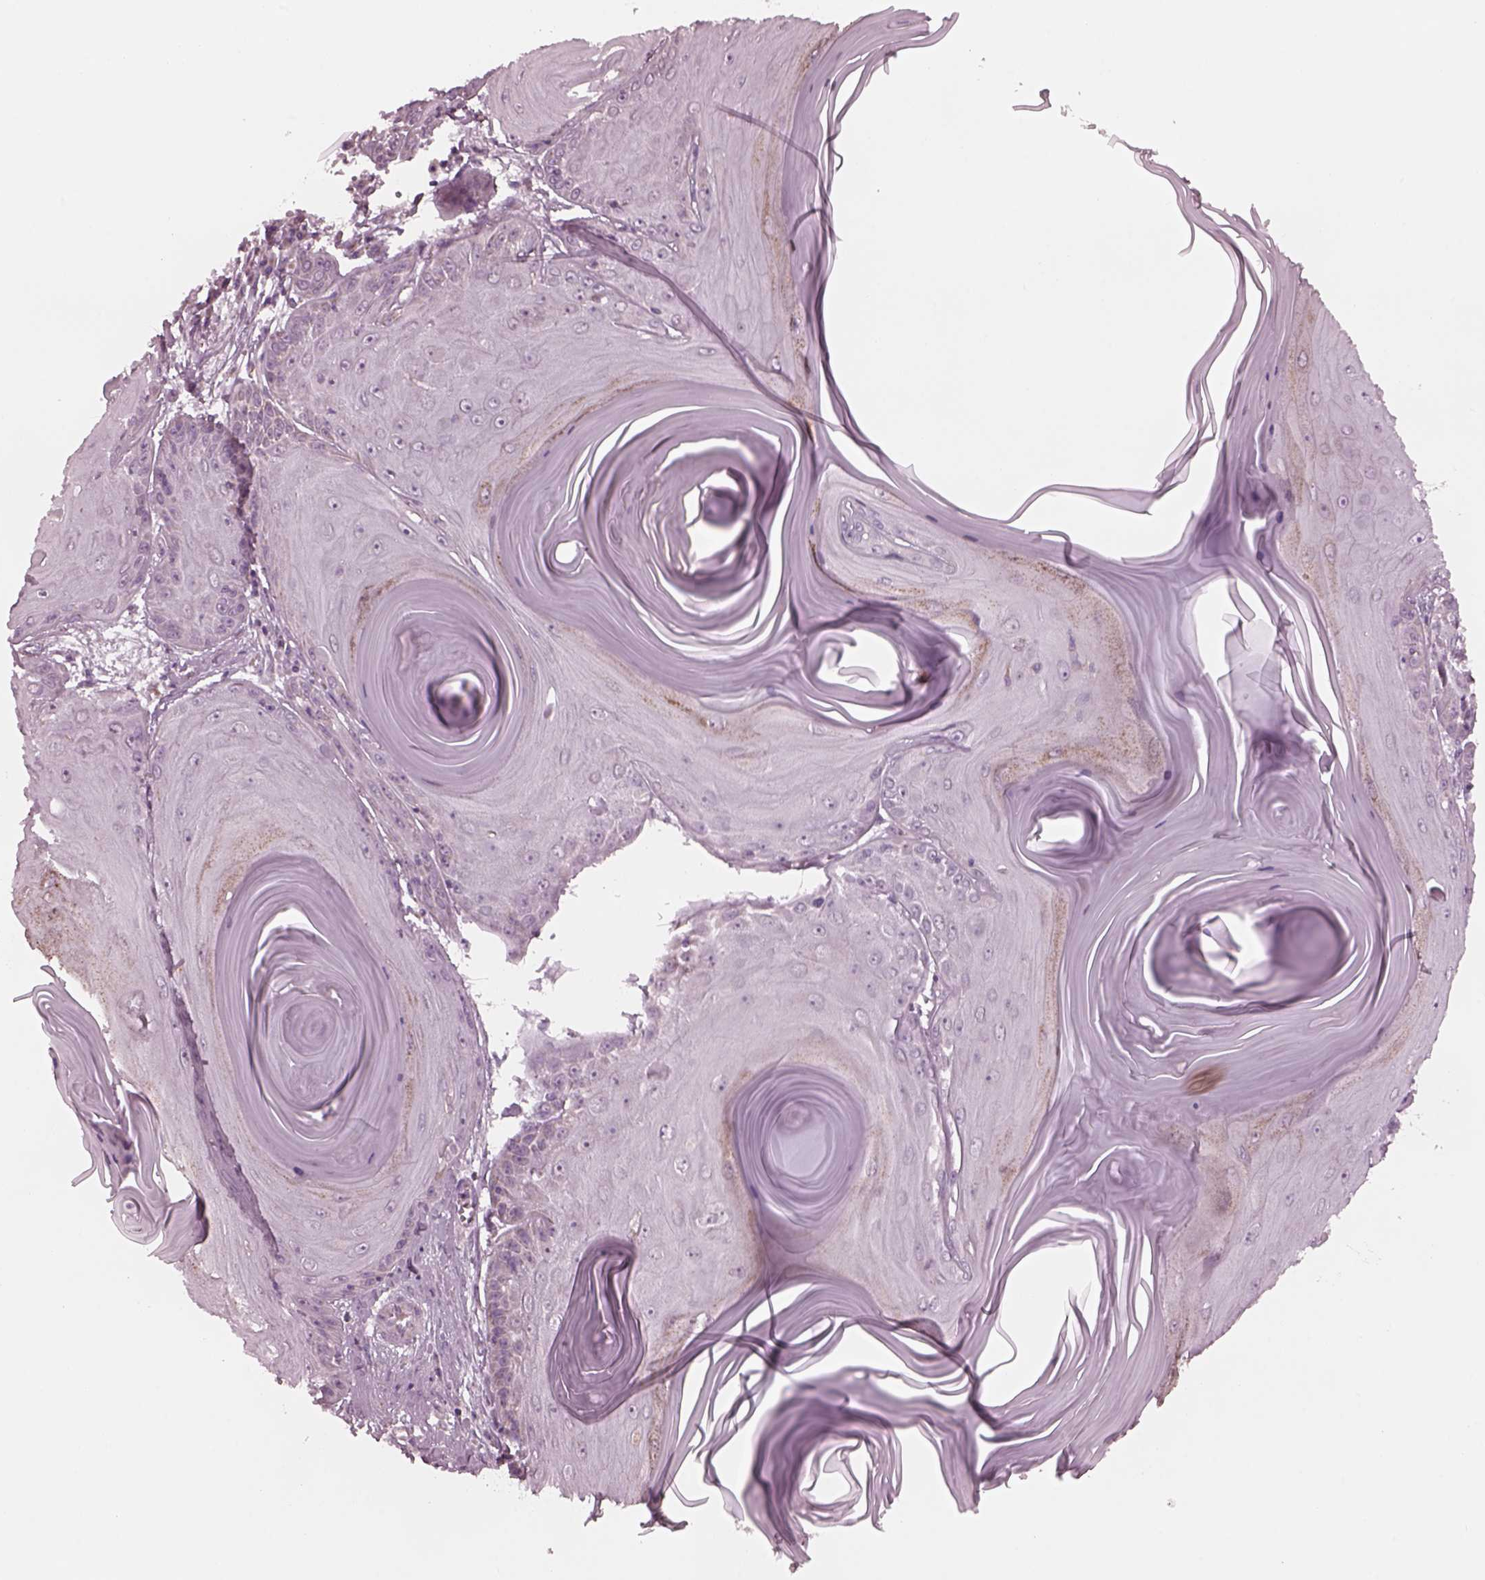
{"staining": {"intensity": "weak", "quantity": "<25%", "location": "cytoplasmic/membranous"}, "tissue": "skin cancer", "cell_type": "Tumor cells", "image_type": "cancer", "snomed": [{"axis": "morphology", "description": "Squamous cell carcinoma, NOS"}, {"axis": "topography", "description": "Skin"}, {"axis": "topography", "description": "Vulva"}], "caption": "IHC photomicrograph of squamous cell carcinoma (skin) stained for a protein (brown), which shows no expression in tumor cells.", "gene": "CELSR3", "patient": {"sex": "female", "age": 85}}